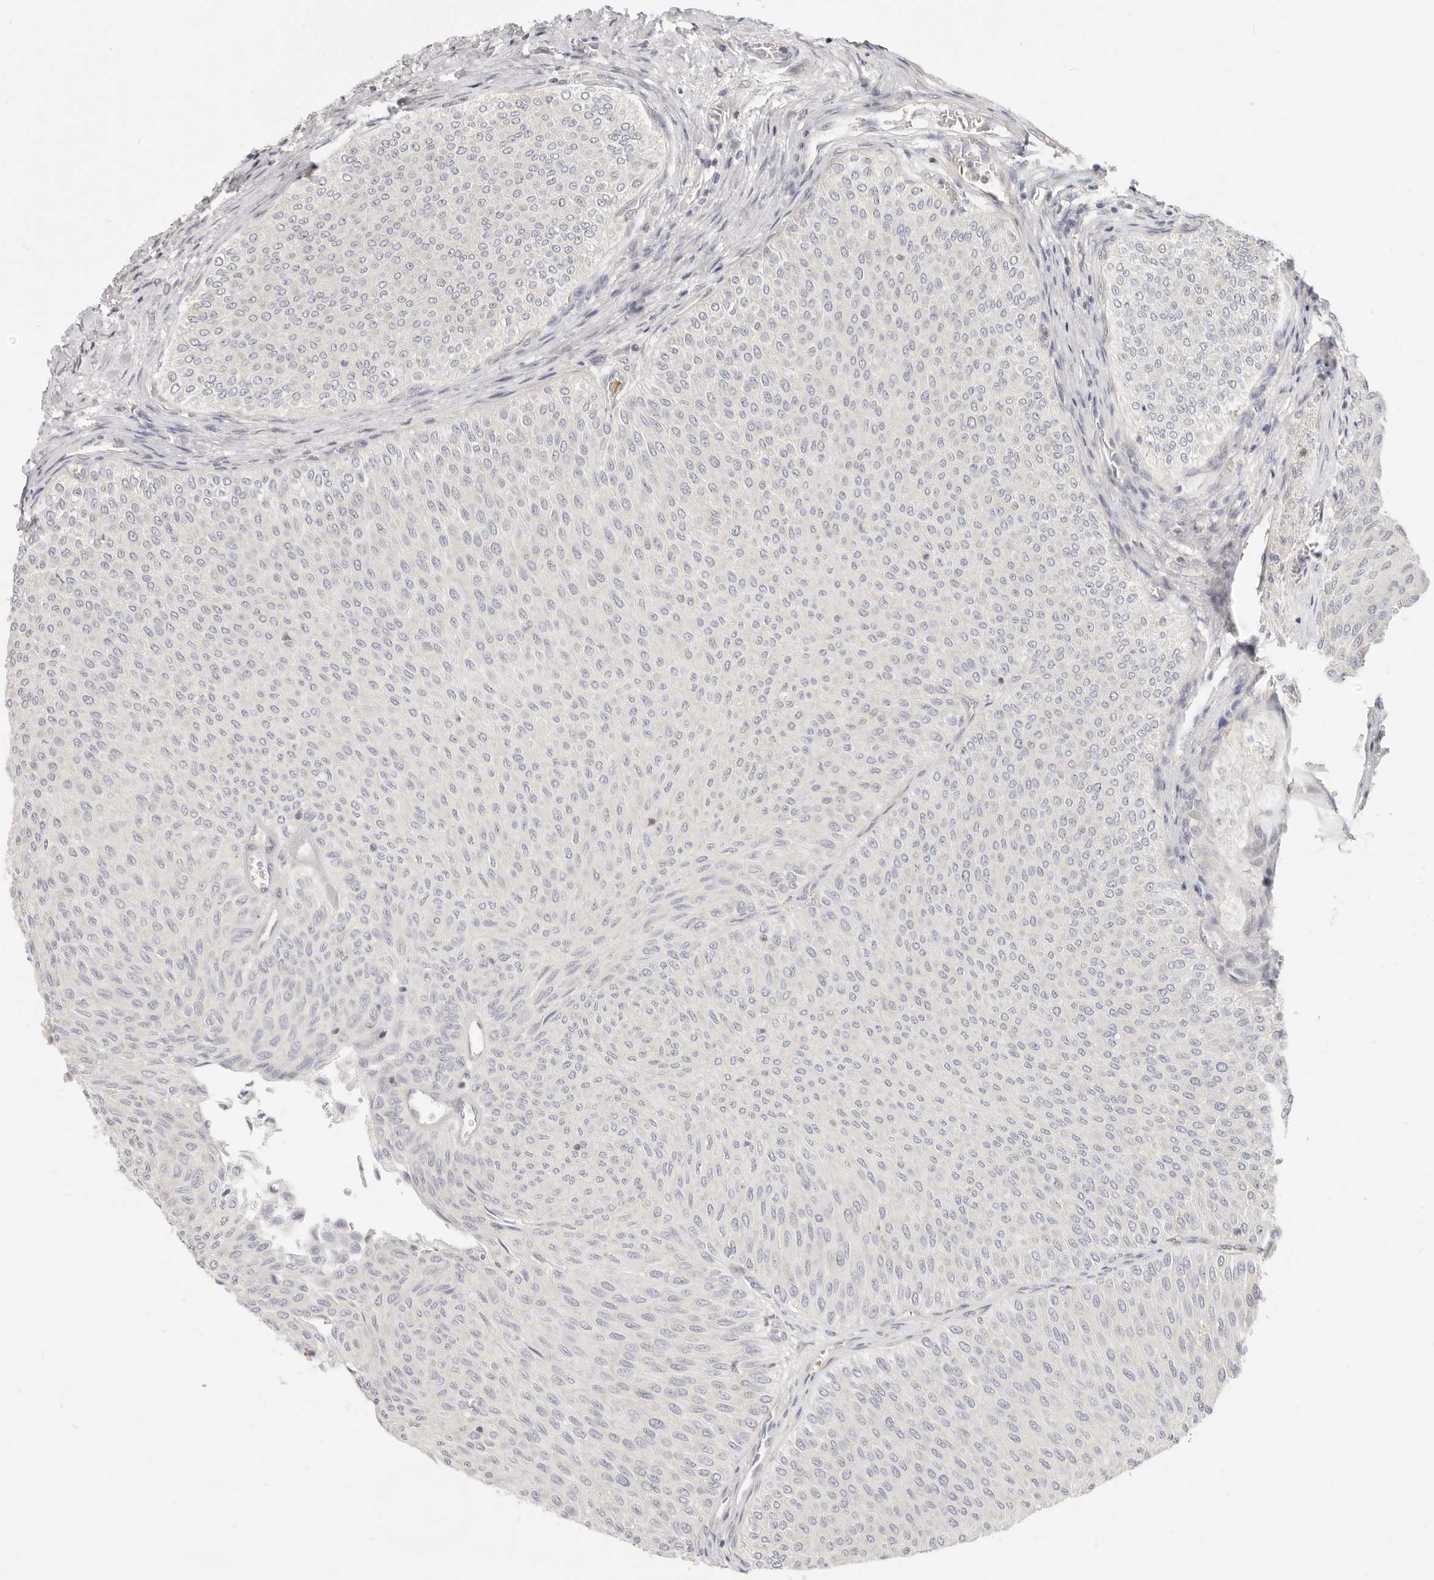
{"staining": {"intensity": "negative", "quantity": "none", "location": "none"}, "tissue": "urothelial cancer", "cell_type": "Tumor cells", "image_type": "cancer", "snomed": [{"axis": "morphology", "description": "Urothelial carcinoma, Low grade"}, {"axis": "topography", "description": "Urinary bladder"}], "caption": "A micrograph of urothelial carcinoma (low-grade) stained for a protein demonstrates no brown staining in tumor cells.", "gene": "LTB4R2", "patient": {"sex": "male", "age": 78}}